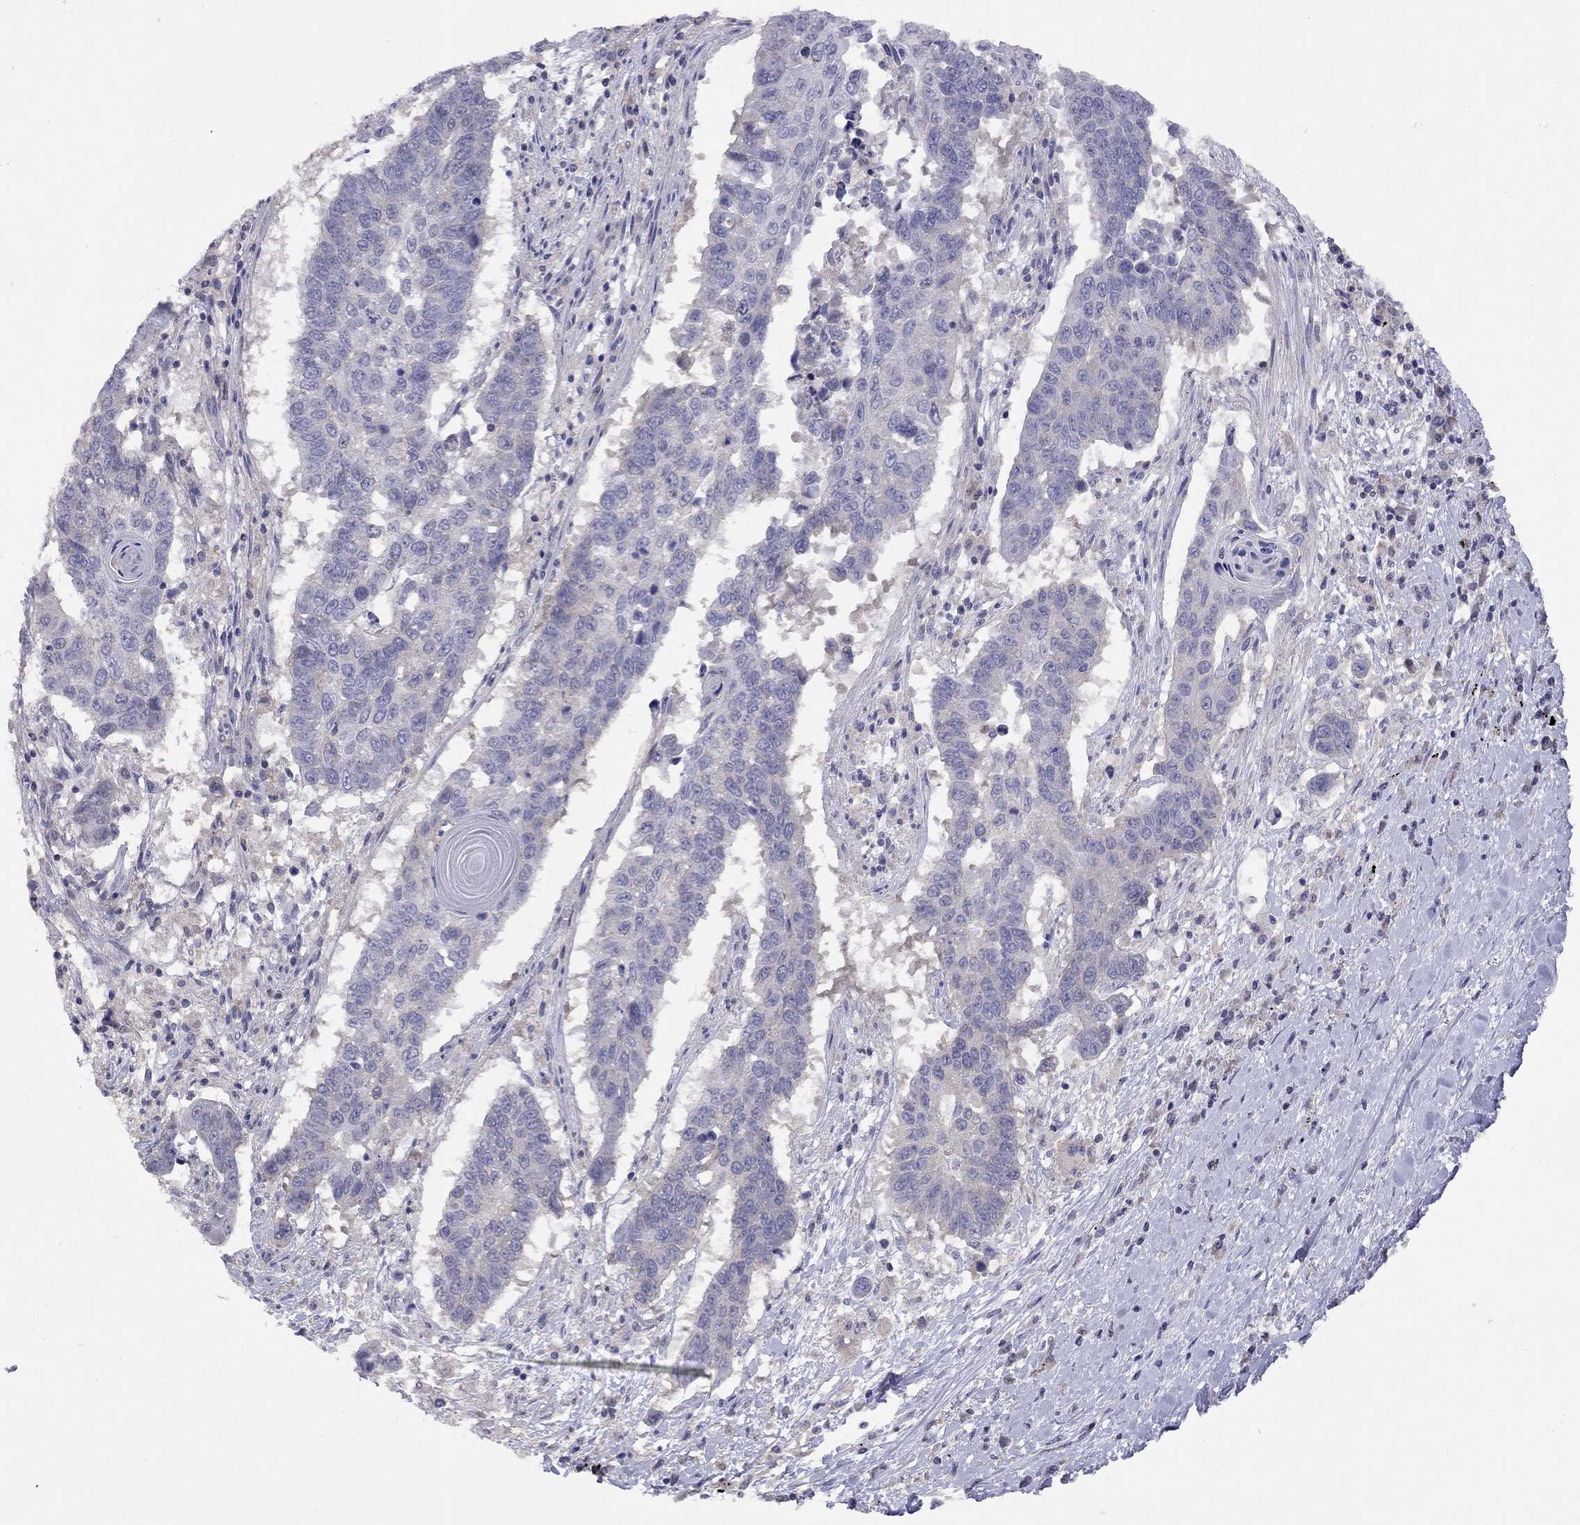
{"staining": {"intensity": "negative", "quantity": "none", "location": "none"}, "tissue": "lung cancer", "cell_type": "Tumor cells", "image_type": "cancer", "snomed": [{"axis": "morphology", "description": "Squamous cell carcinoma, NOS"}, {"axis": "topography", "description": "Lung"}], "caption": "DAB (3,3'-diaminobenzidine) immunohistochemical staining of human squamous cell carcinoma (lung) exhibits no significant staining in tumor cells. The staining was performed using DAB to visualize the protein expression in brown, while the nuclei were stained in blue with hematoxylin (Magnification: 20x).", "gene": "RTP5", "patient": {"sex": "male", "age": 73}}